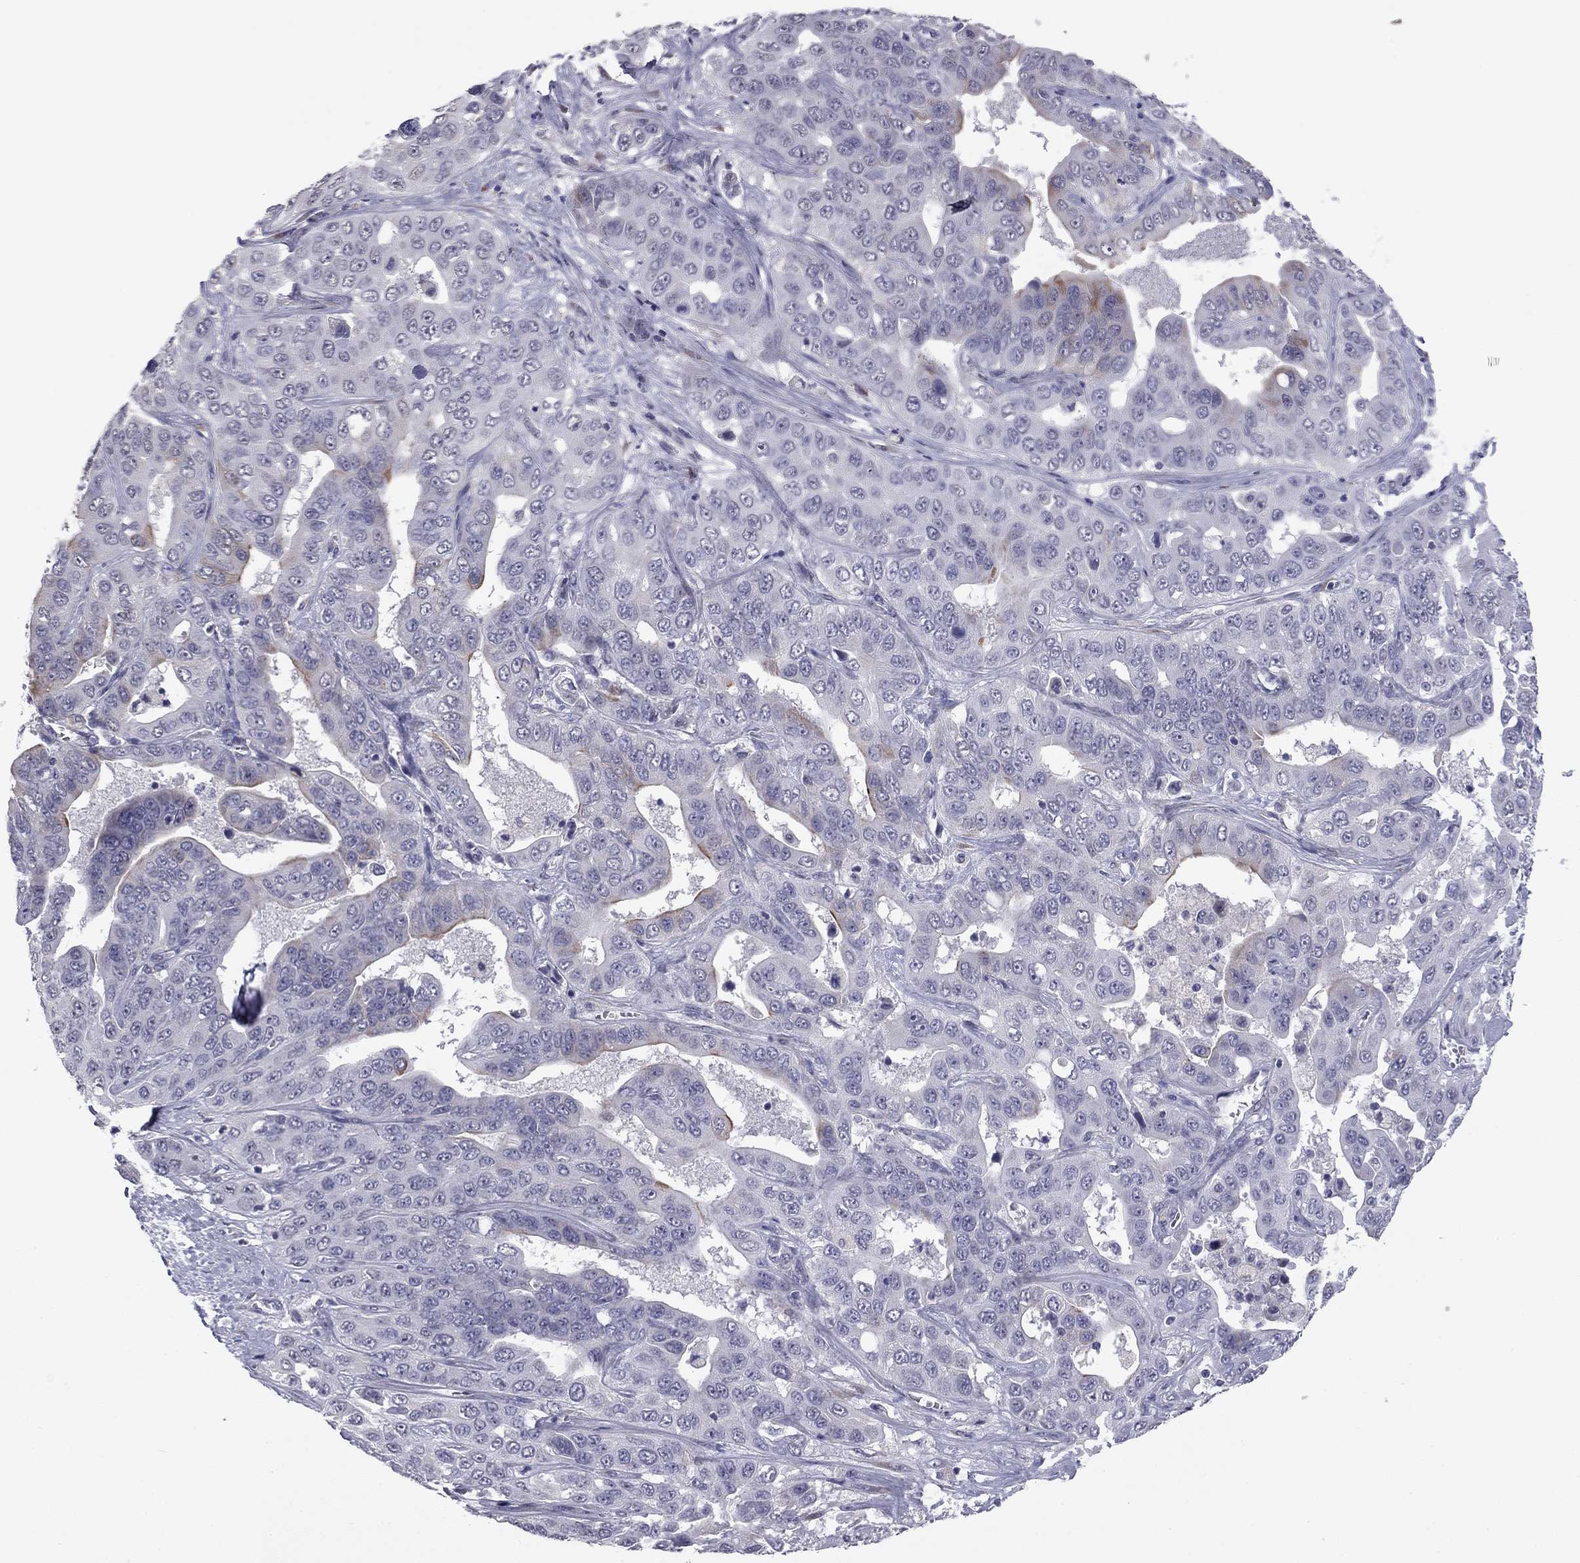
{"staining": {"intensity": "moderate", "quantity": "<25%", "location": "cytoplasmic/membranous"}, "tissue": "liver cancer", "cell_type": "Tumor cells", "image_type": "cancer", "snomed": [{"axis": "morphology", "description": "Cholangiocarcinoma"}, {"axis": "topography", "description": "Liver"}], "caption": "Liver cancer stained with immunohistochemistry demonstrates moderate cytoplasmic/membranous expression in about <25% of tumor cells. Immunohistochemistry stains the protein of interest in brown and the nuclei are stained blue.", "gene": "PRRT2", "patient": {"sex": "female", "age": 52}}